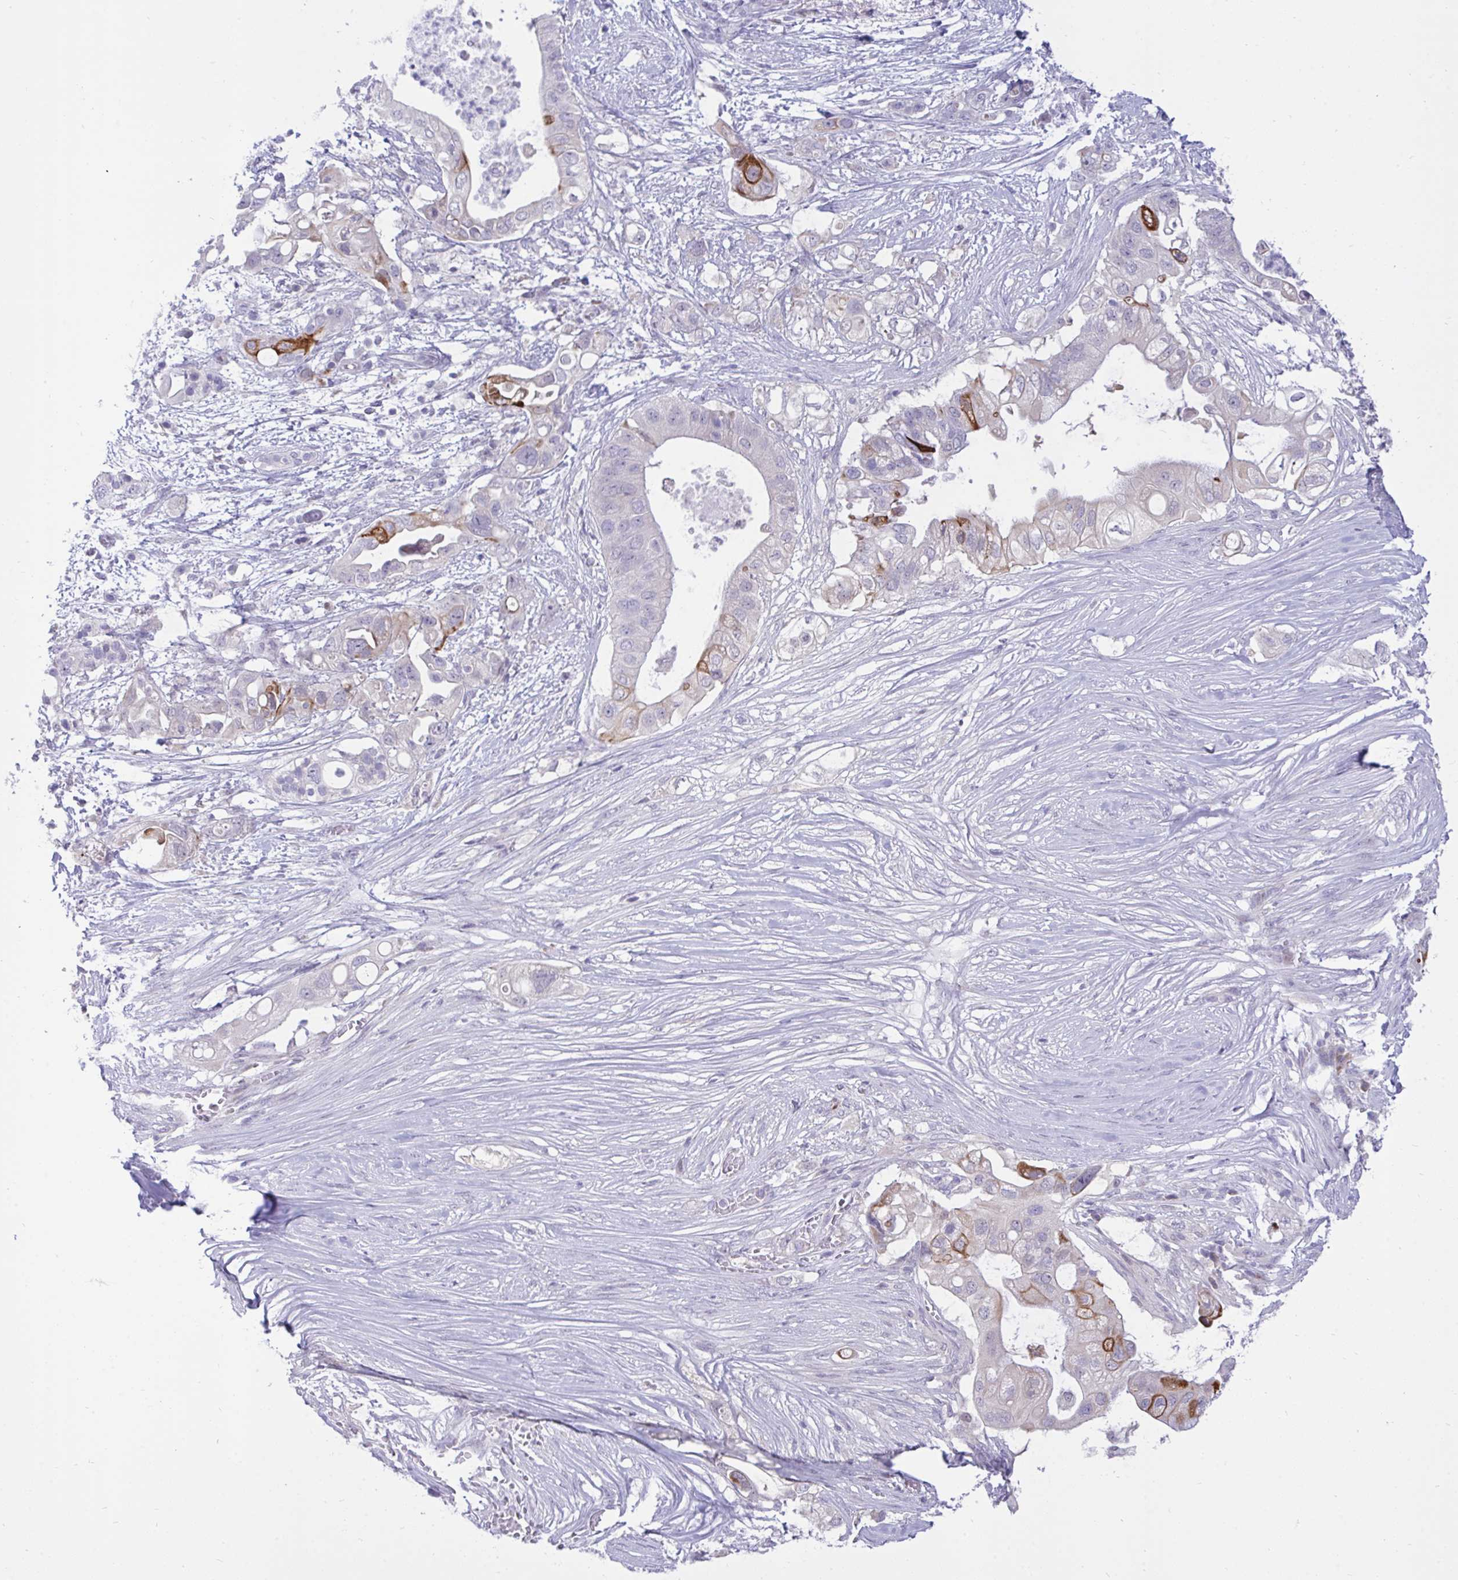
{"staining": {"intensity": "strong", "quantity": "<25%", "location": "cytoplasmic/membranous"}, "tissue": "pancreatic cancer", "cell_type": "Tumor cells", "image_type": "cancer", "snomed": [{"axis": "morphology", "description": "Adenocarcinoma, NOS"}, {"axis": "topography", "description": "Pancreas"}], "caption": "Pancreatic cancer tissue demonstrates strong cytoplasmic/membranous expression in approximately <25% of tumor cells", "gene": "EPOP", "patient": {"sex": "female", "age": 72}}